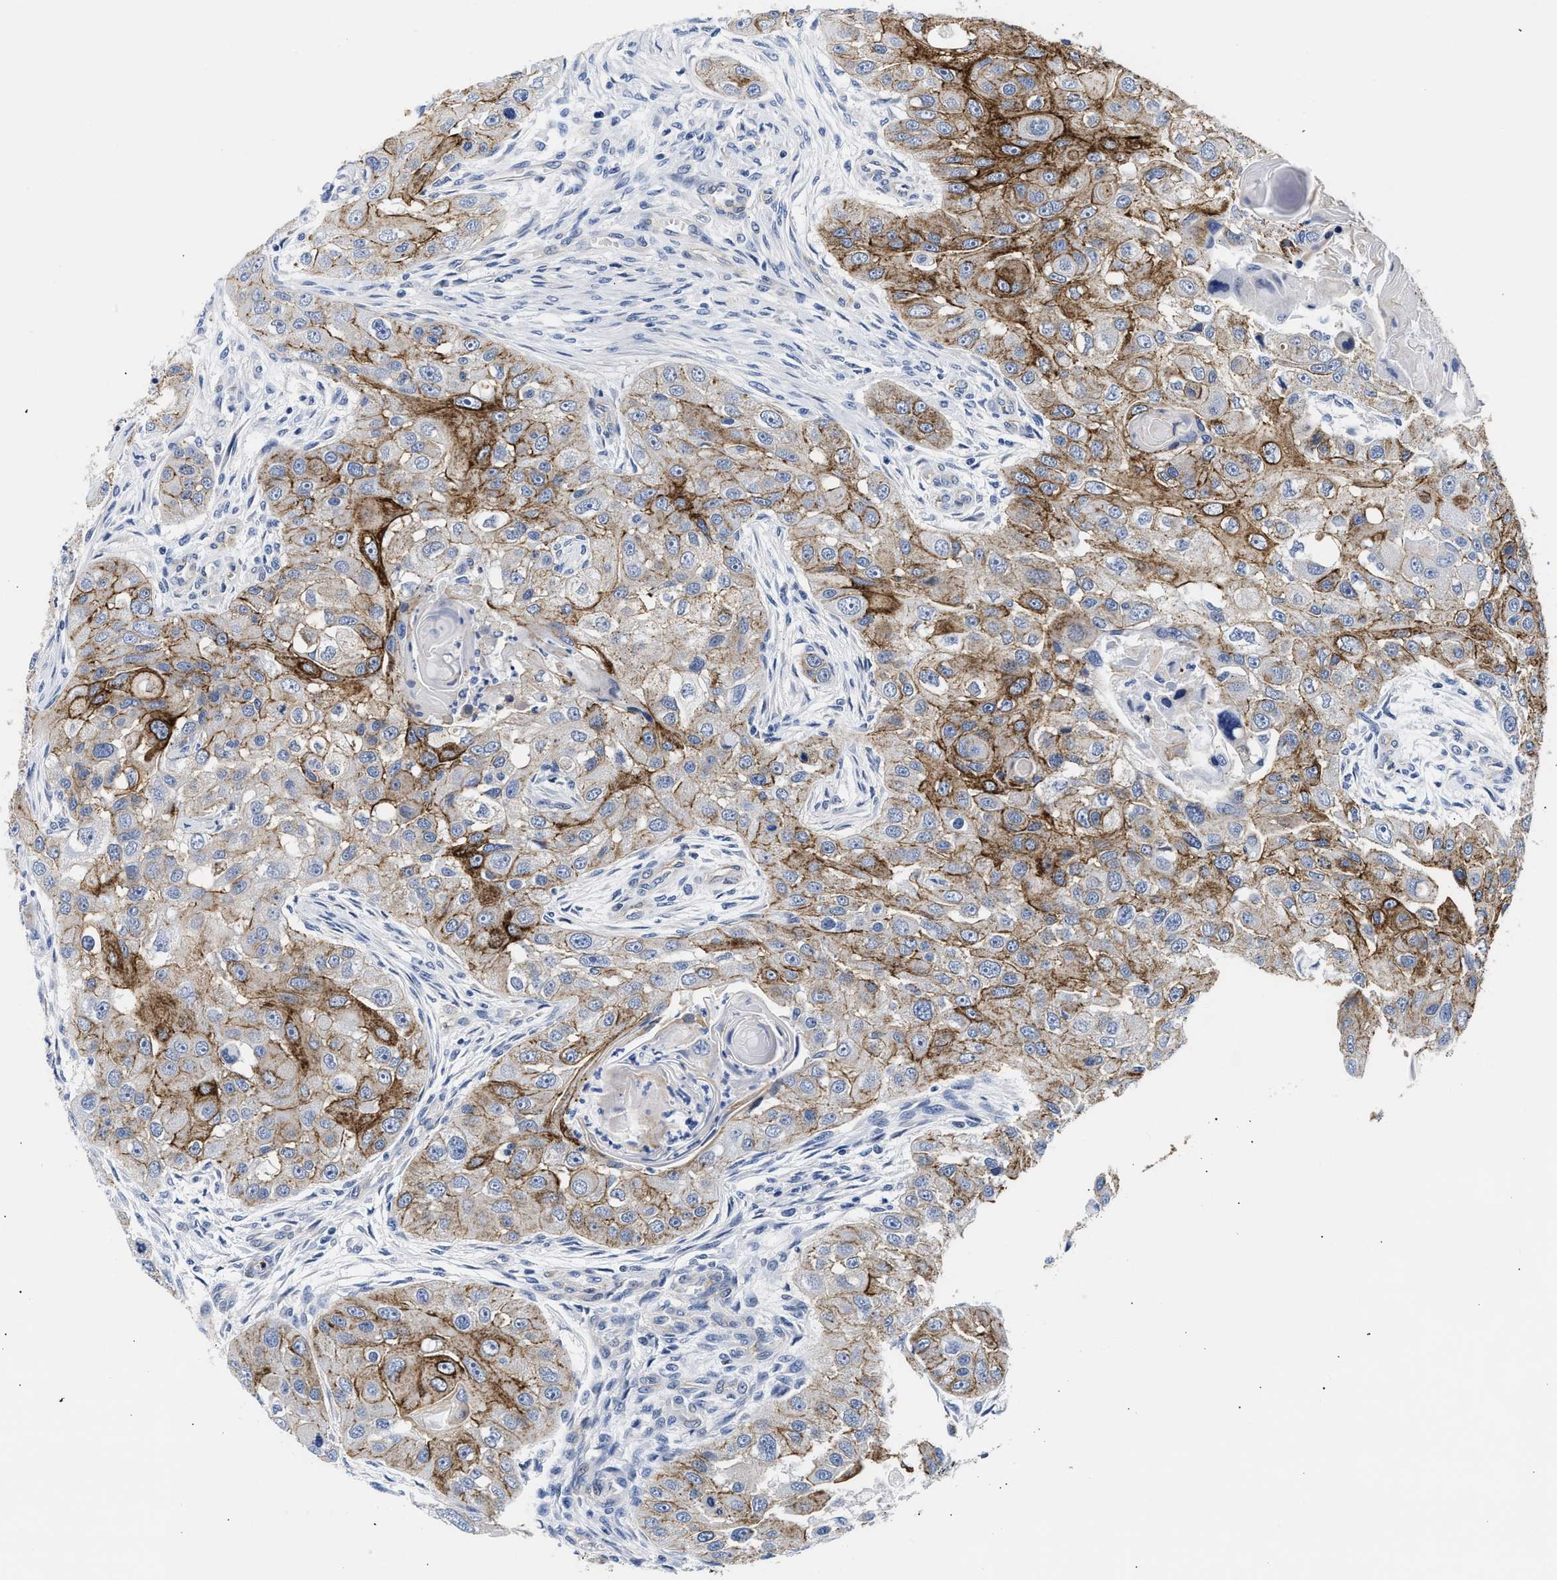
{"staining": {"intensity": "moderate", "quantity": ">75%", "location": "cytoplasmic/membranous"}, "tissue": "head and neck cancer", "cell_type": "Tumor cells", "image_type": "cancer", "snomed": [{"axis": "morphology", "description": "Normal tissue, NOS"}, {"axis": "morphology", "description": "Squamous cell carcinoma, NOS"}, {"axis": "topography", "description": "Skeletal muscle"}, {"axis": "topography", "description": "Head-Neck"}], "caption": "Head and neck cancer stained with a protein marker exhibits moderate staining in tumor cells.", "gene": "TRIM29", "patient": {"sex": "male", "age": 51}}